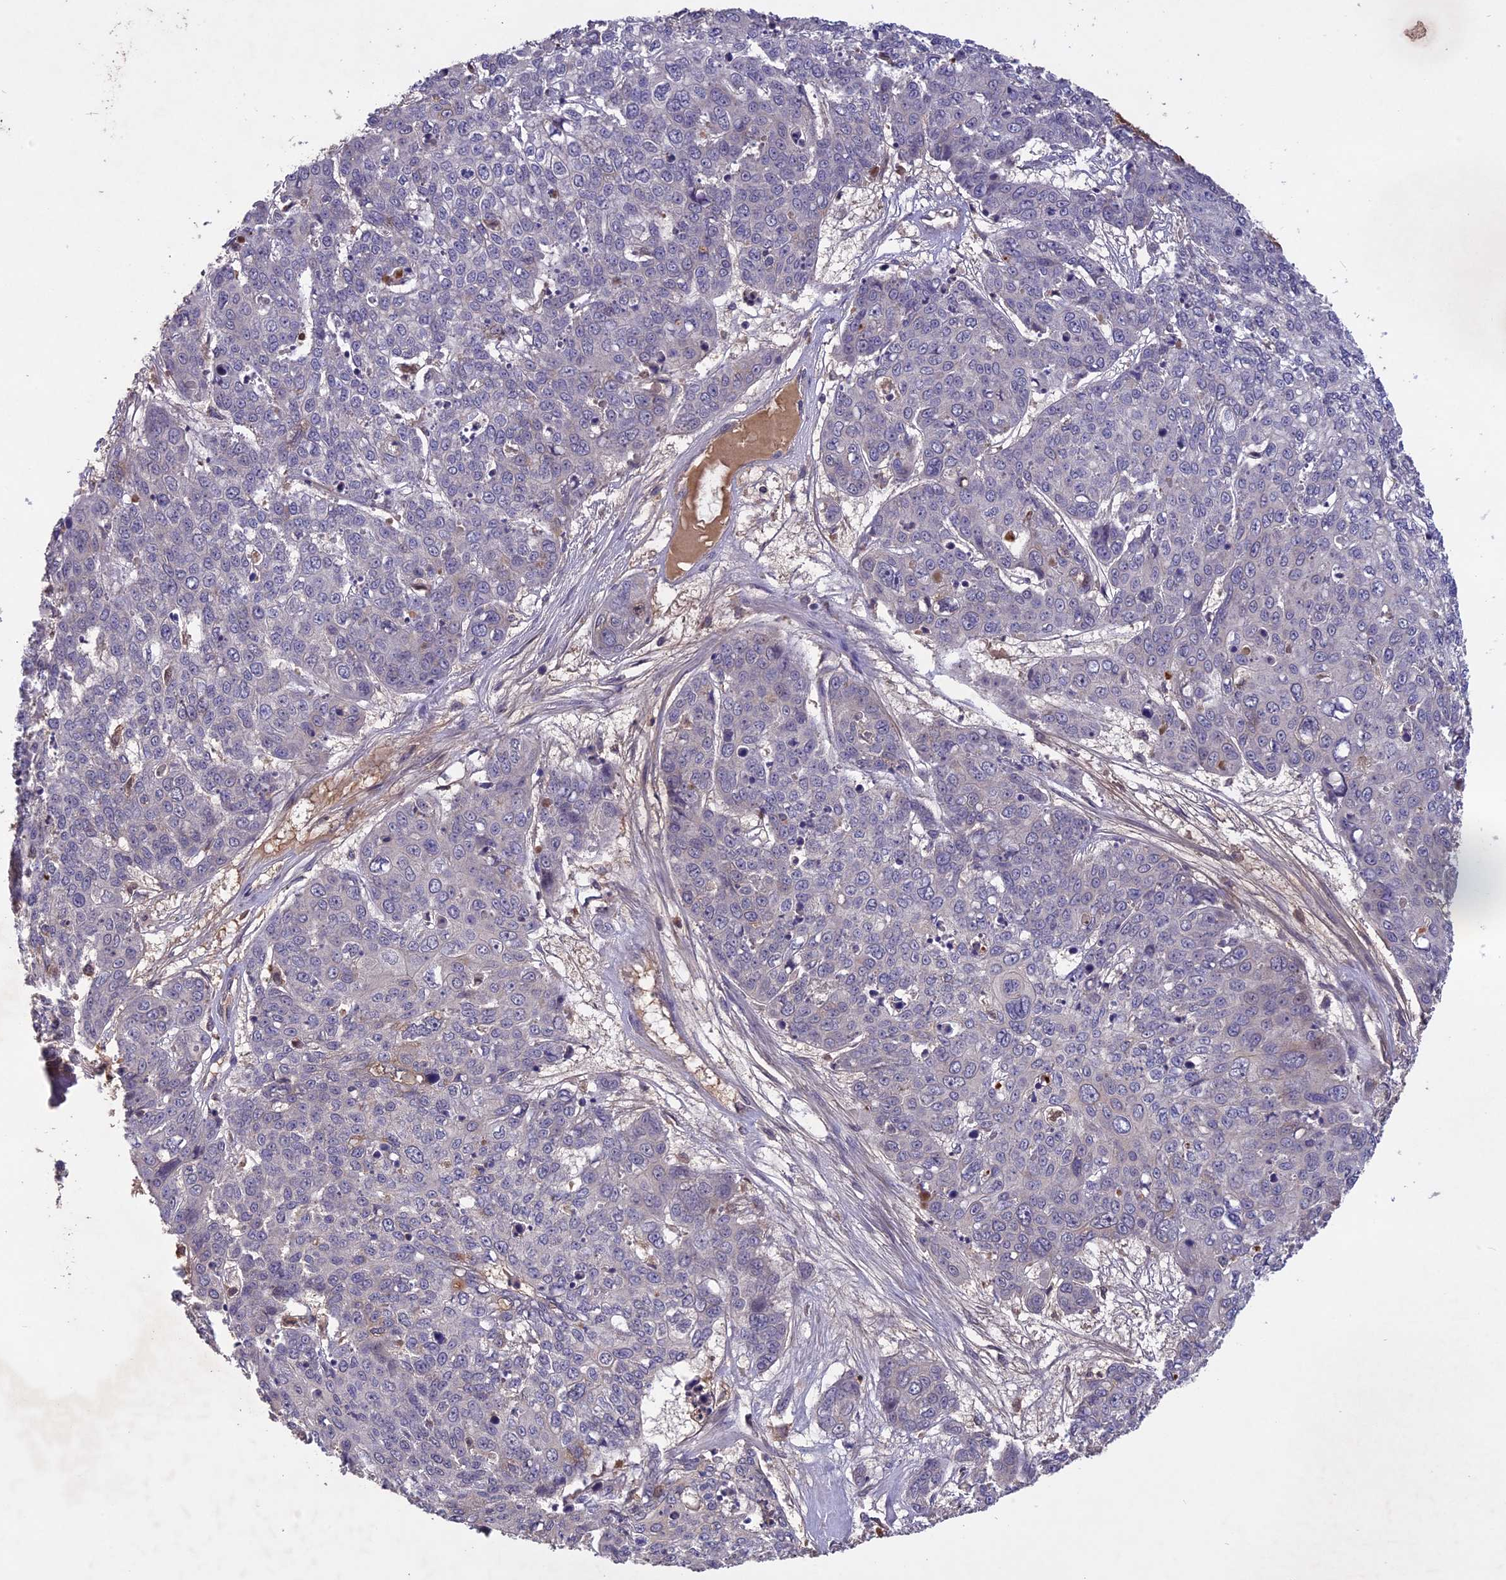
{"staining": {"intensity": "negative", "quantity": "none", "location": "none"}, "tissue": "skin cancer", "cell_type": "Tumor cells", "image_type": "cancer", "snomed": [{"axis": "morphology", "description": "Squamous cell carcinoma, NOS"}, {"axis": "topography", "description": "Skin"}], "caption": "This micrograph is of skin cancer (squamous cell carcinoma) stained with immunohistochemistry to label a protein in brown with the nuclei are counter-stained blue. There is no staining in tumor cells. (Stains: DAB (3,3'-diaminobenzidine) immunohistochemistry (IHC) with hematoxylin counter stain, Microscopy: brightfield microscopy at high magnification).", "gene": "ADO", "patient": {"sex": "male", "age": 71}}